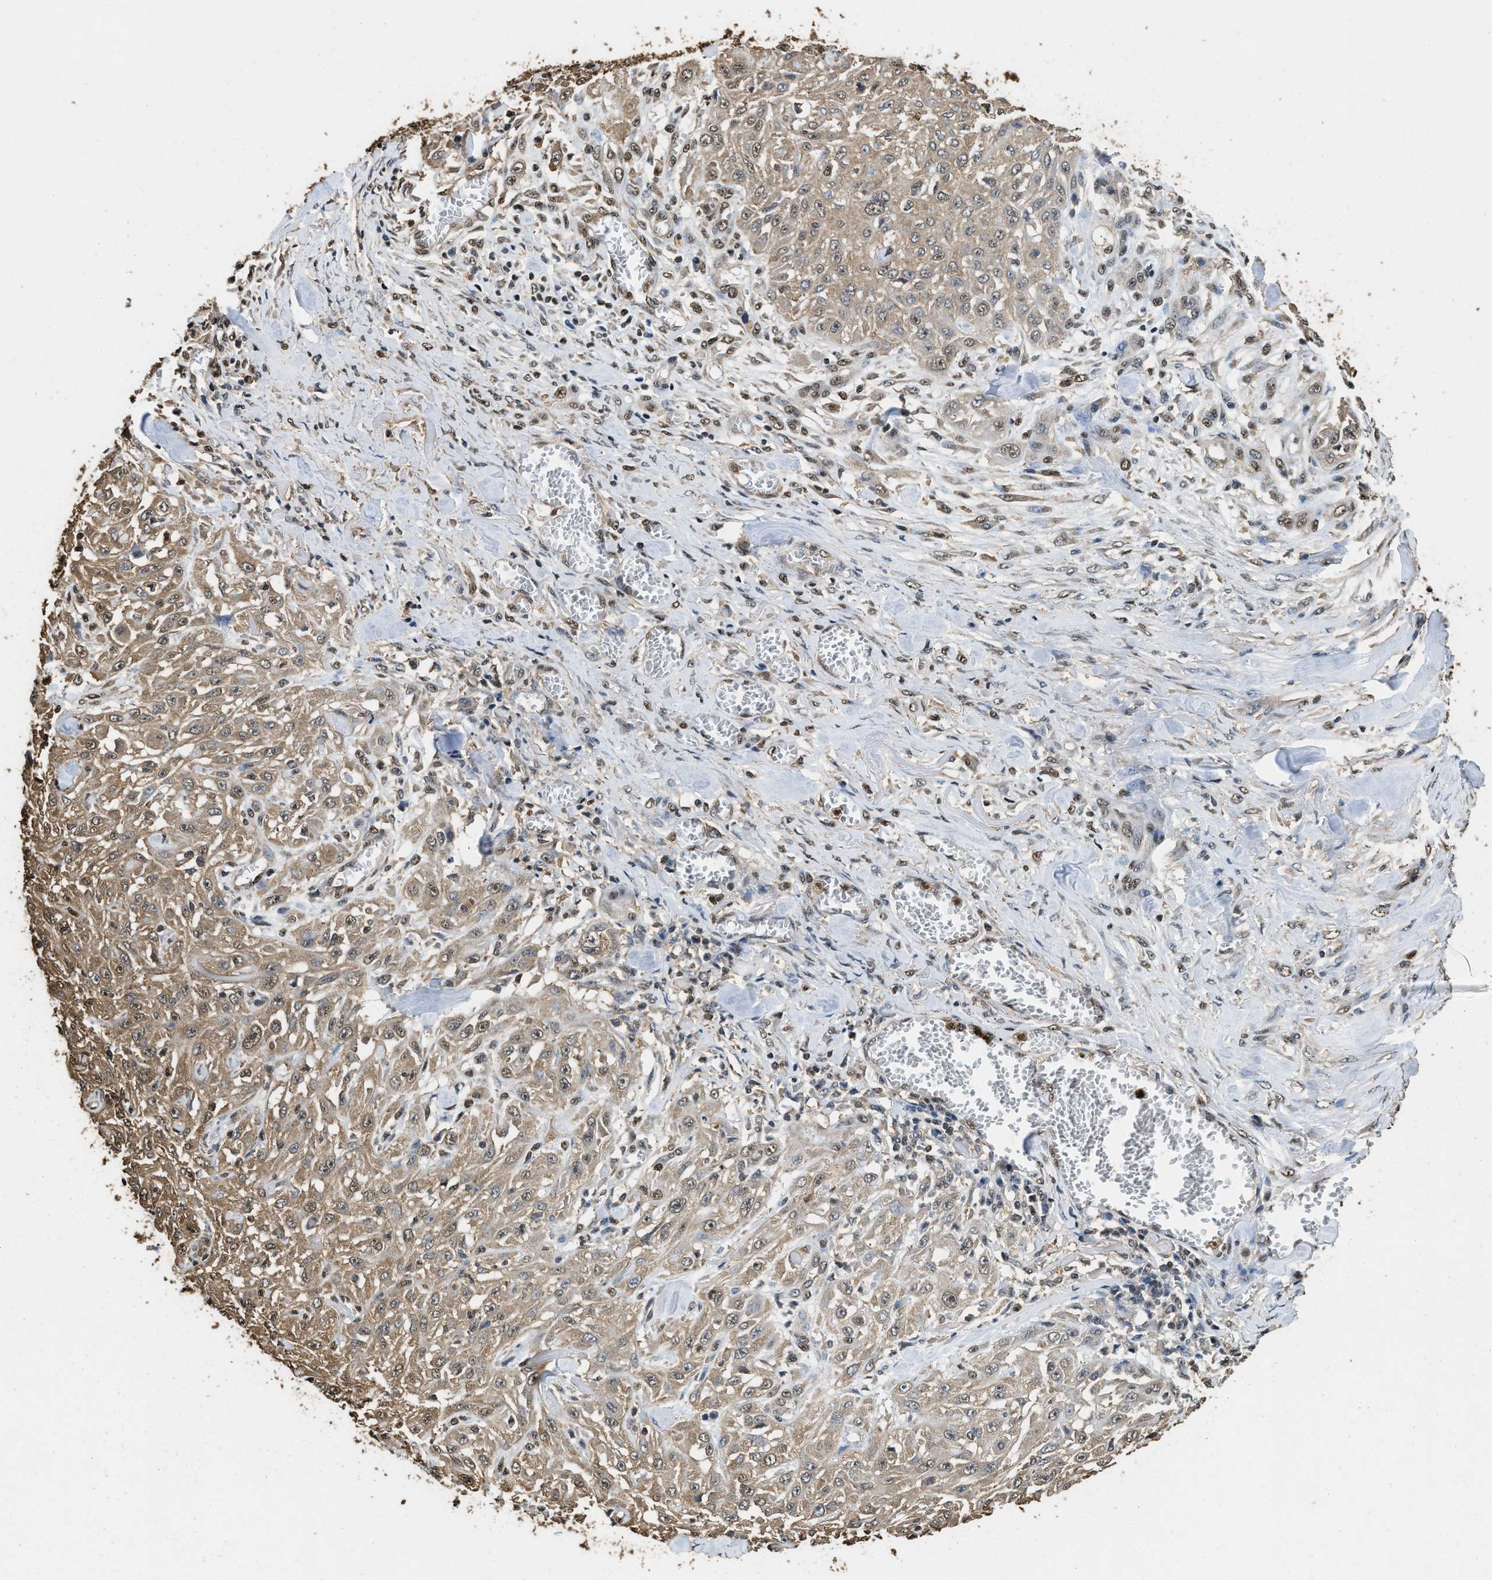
{"staining": {"intensity": "weak", "quantity": ">75%", "location": "cytoplasmic/membranous"}, "tissue": "skin cancer", "cell_type": "Tumor cells", "image_type": "cancer", "snomed": [{"axis": "morphology", "description": "Squamous cell carcinoma, NOS"}, {"axis": "morphology", "description": "Squamous cell carcinoma, metastatic, NOS"}, {"axis": "topography", "description": "Skin"}, {"axis": "topography", "description": "Lymph node"}], "caption": "High-power microscopy captured an immunohistochemistry micrograph of skin cancer (metastatic squamous cell carcinoma), revealing weak cytoplasmic/membranous positivity in about >75% of tumor cells.", "gene": "GAPDH", "patient": {"sex": "male", "age": 75}}